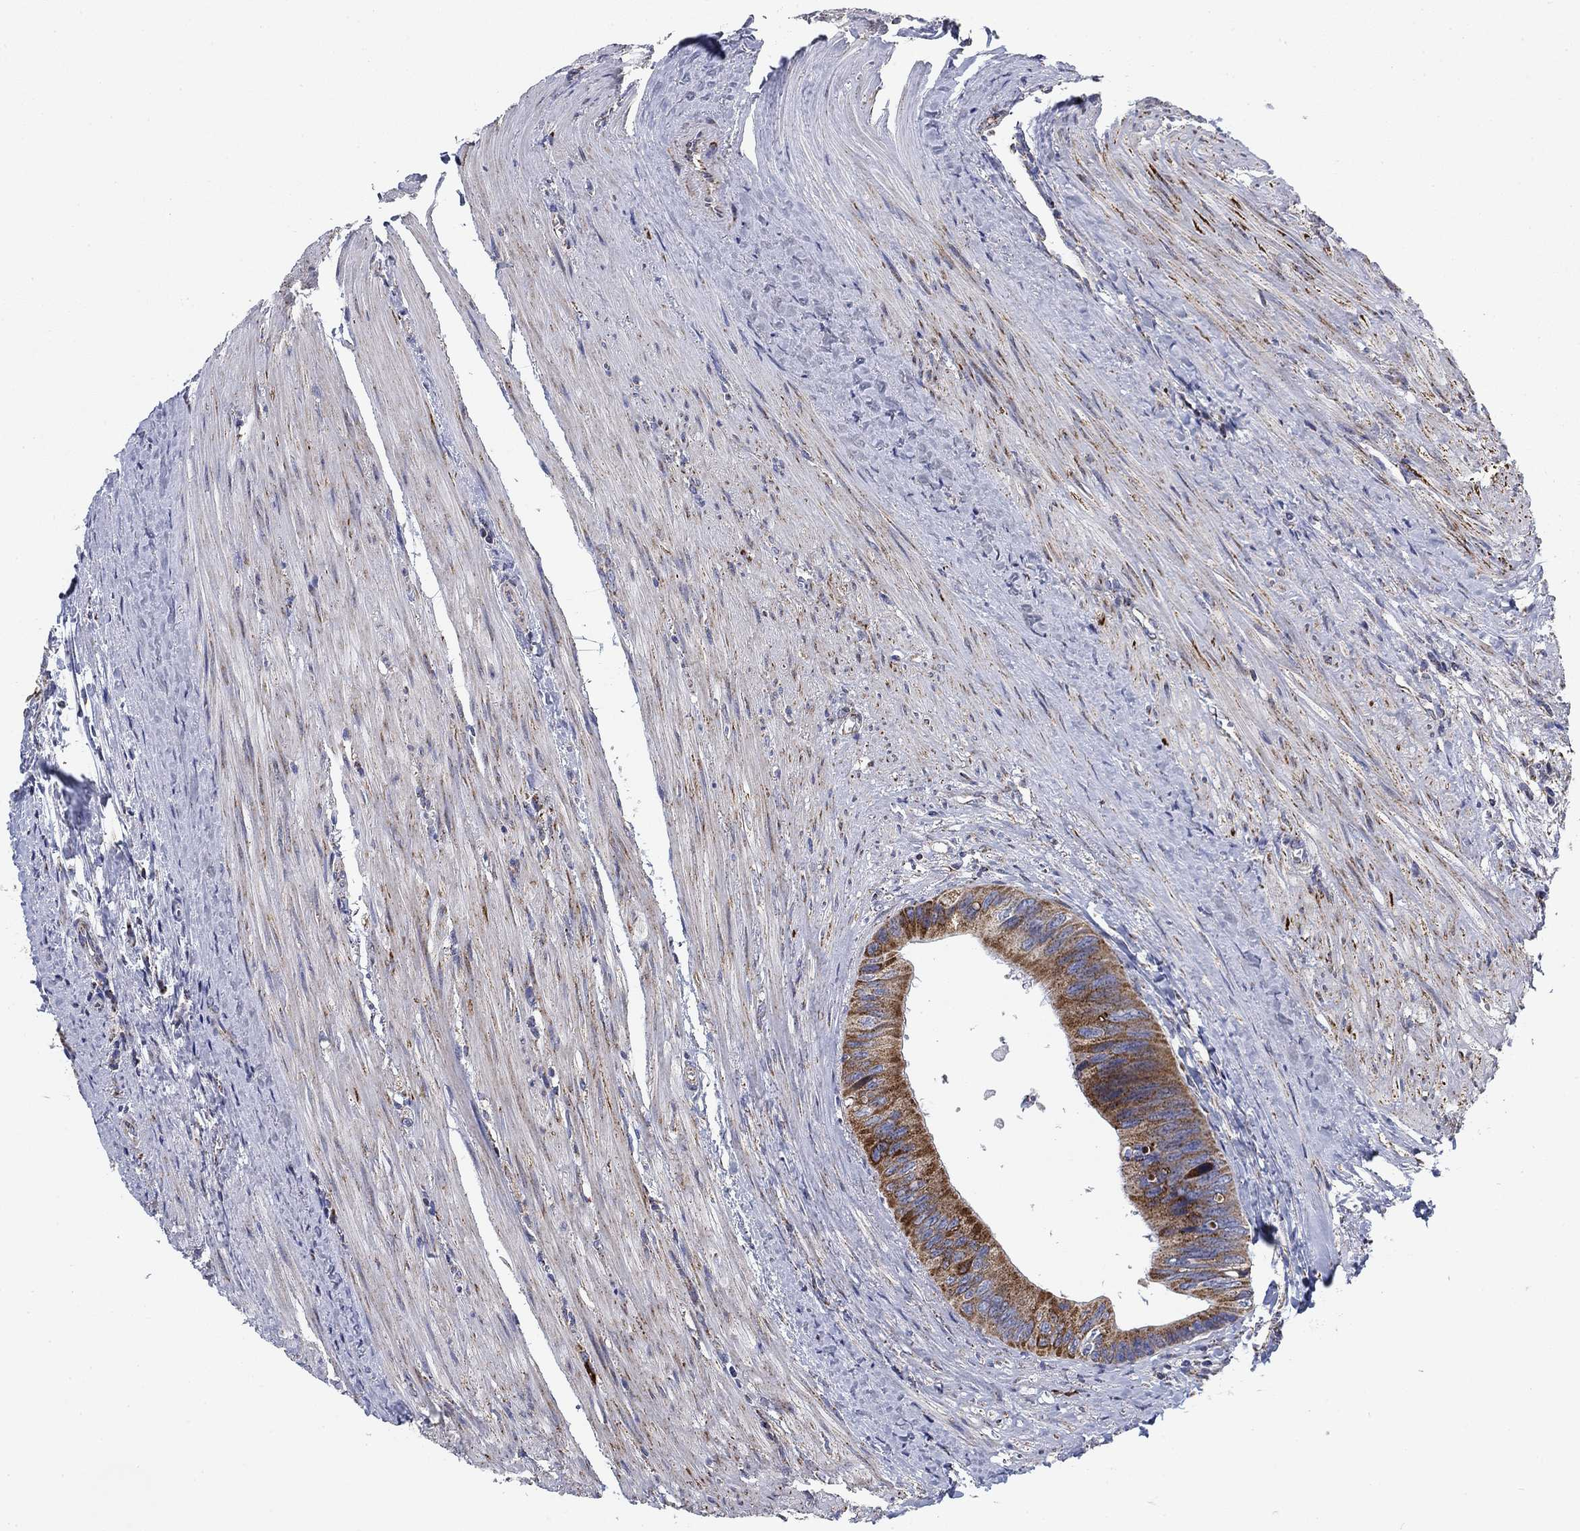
{"staining": {"intensity": "moderate", "quantity": "25%-75%", "location": "cytoplasmic/membranous"}, "tissue": "colorectal cancer", "cell_type": "Tumor cells", "image_type": "cancer", "snomed": [{"axis": "morphology", "description": "Normal tissue, NOS"}, {"axis": "morphology", "description": "Adenocarcinoma, NOS"}, {"axis": "topography", "description": "Colon"}], "caption": "Immunohistochemistry (IHC) (DAB) staining of colorectal cancer (adenocarcinoma) shows moderate cytoplasmic/membranous protein staining in about 25%-75% of tumor cells.", "gene": "NACAD", "patient": {"sex": "male", "age": 65}}